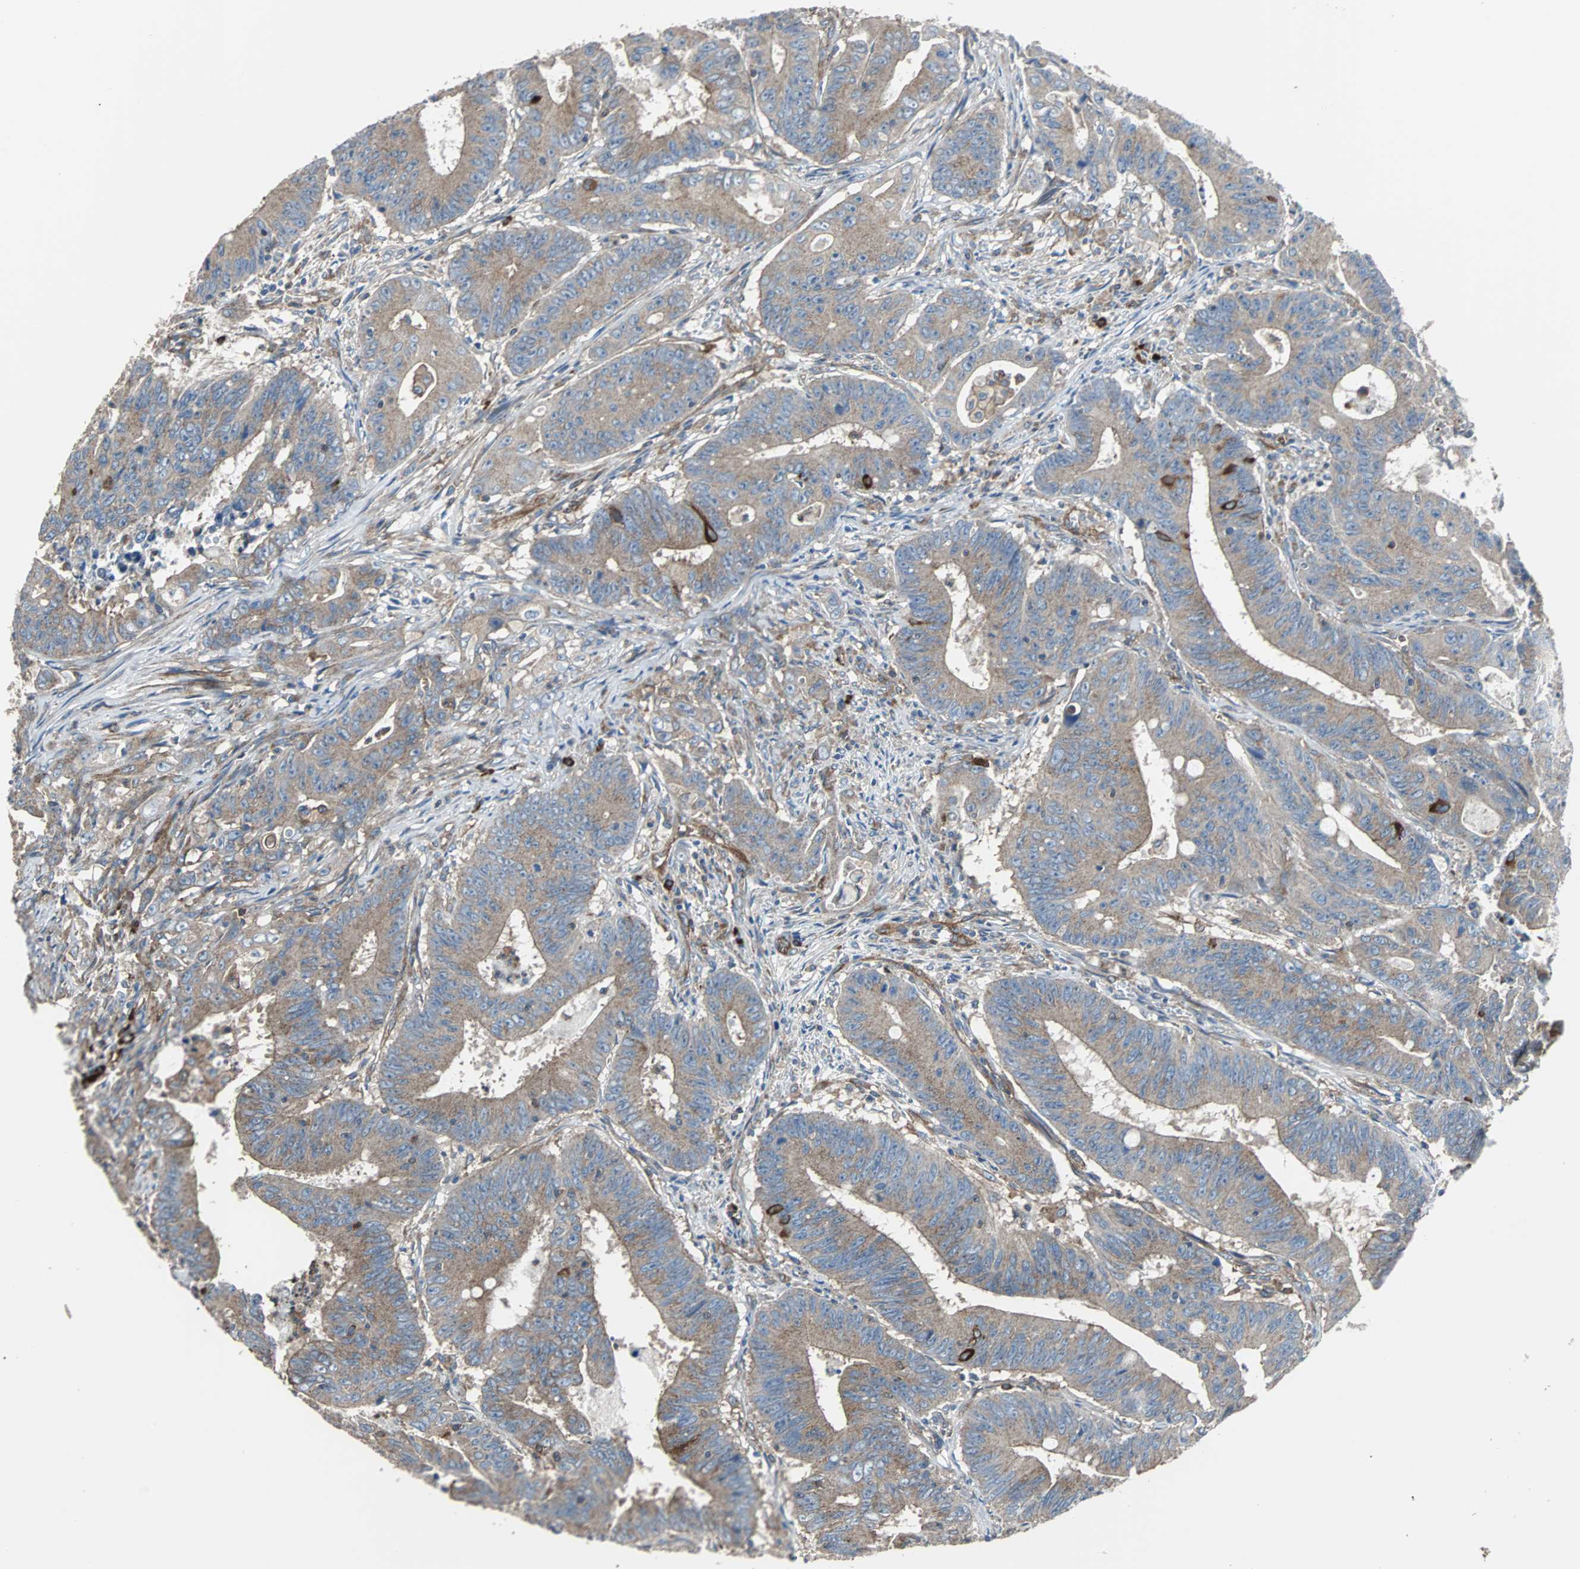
{"staining": {"intensity": "weak", "quantity": ">75%", "location": "cytoplasmic/membranous"}, "tissue": "colorectal cancer", "cell_type": "Tumor cells", "image_type": "cancer", "snomed": [{"axis": "morphology", "description": "Adenocarcinoma, NOS"}, {"axis": "topography", "description": "Colon"}], "caption": "DAB (3,3'-diaminobenzidine) immunohistochemical staining of human colorectal cancer (adenocarcinoma) shows weak cytoplasmic/membranous protein staining in approximately >75% of tumor cells.", "gene": "PLCG2", "patient": {"sex": "male", "age": 45}}